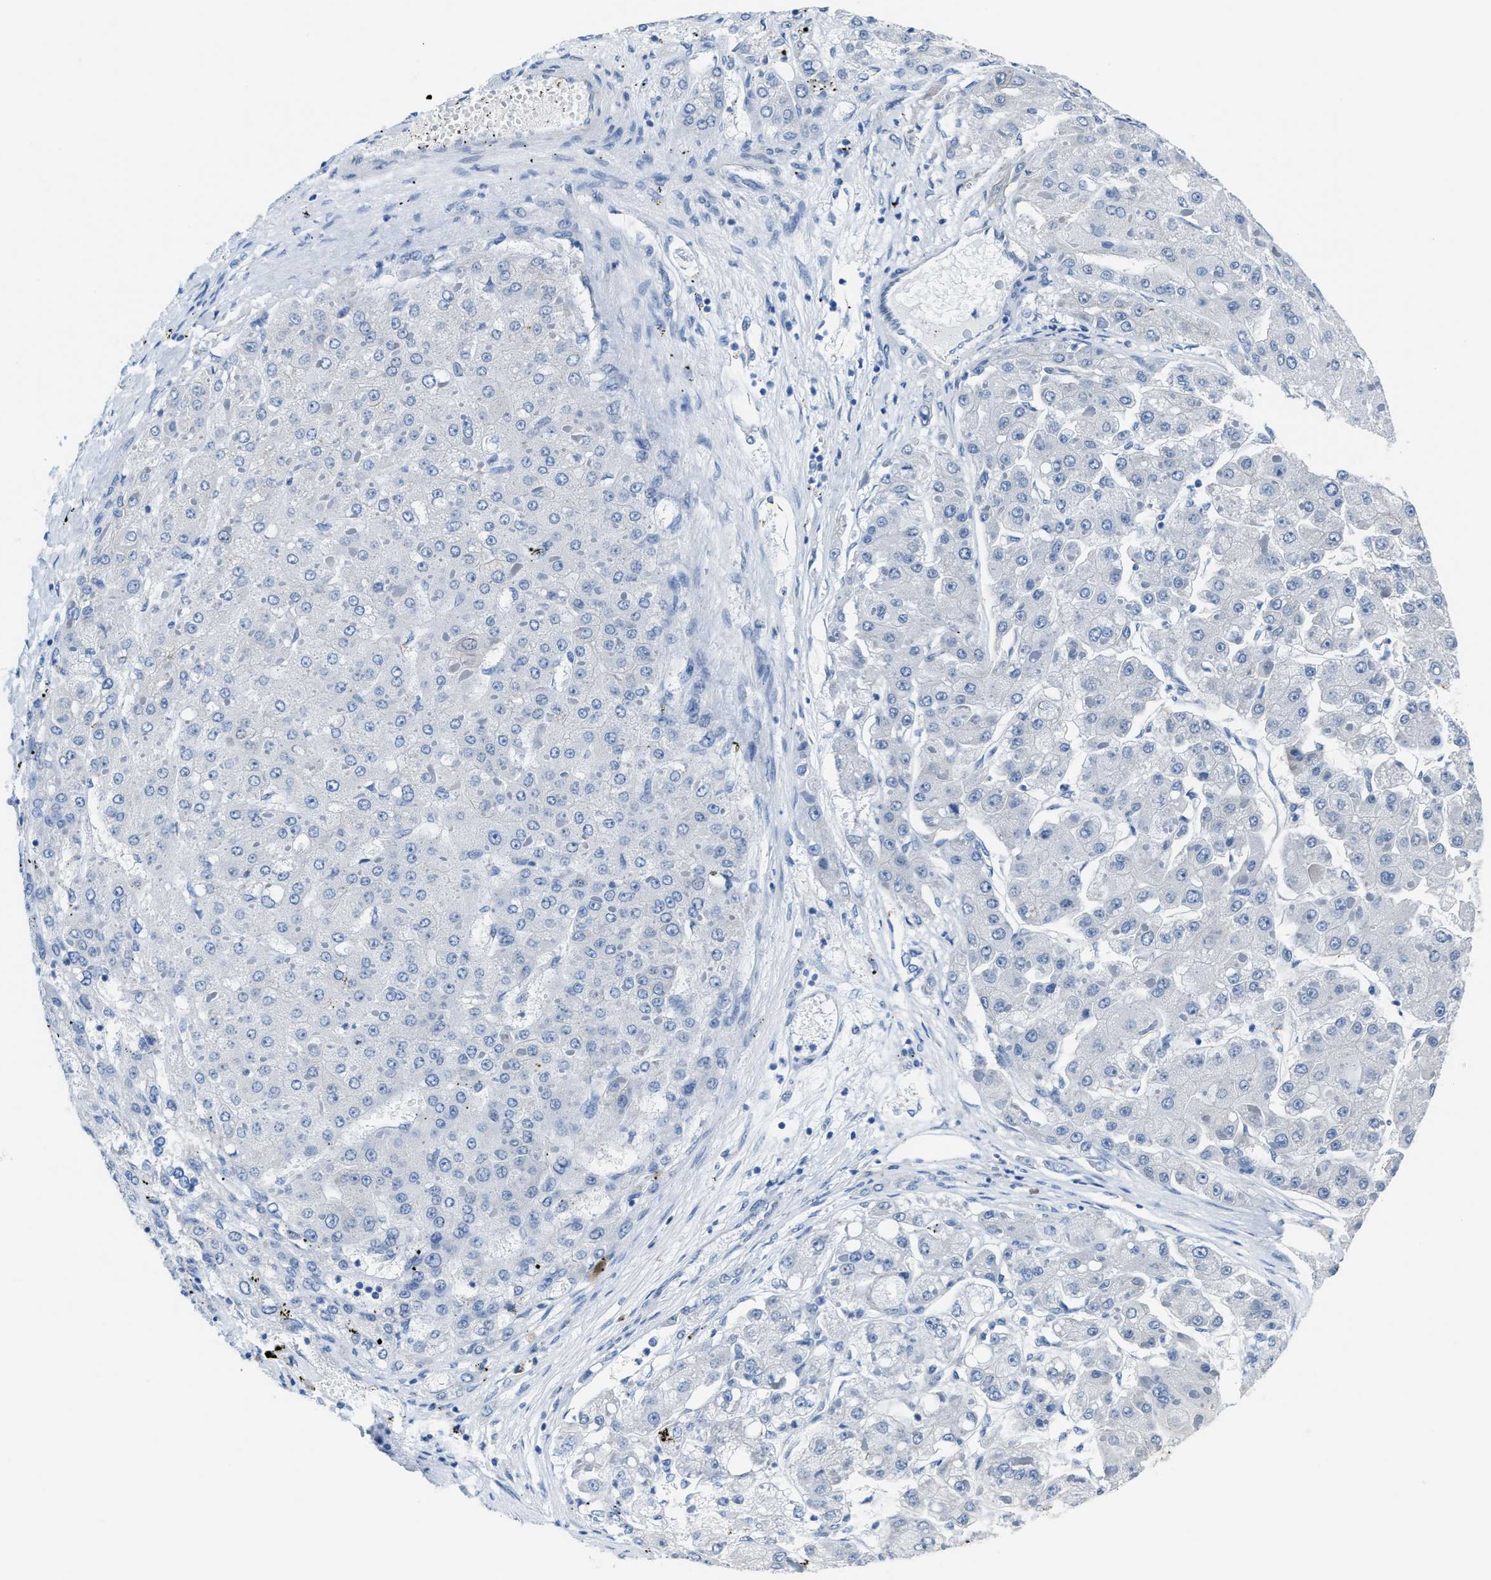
{"staining": {"intensity": "negative", "quantity": "none", "location": "none"}, "tissue": "liver cancer", "cell_type": "Tumor cells", "image_type": "cancer", "snomed": [{"axis": "morphology", "description": "Carcinoma, Hepatocellular, NOS"}, {"axis": "topography", "description": "Liver"}], "caption": "Immunohistochemical staining of human liver cancer (hepatocellular carcinoma) demonstrates no significant staining in tumor cells.", "gene": "ASZ1", "patient": {"sex": "female", "age": 73}}